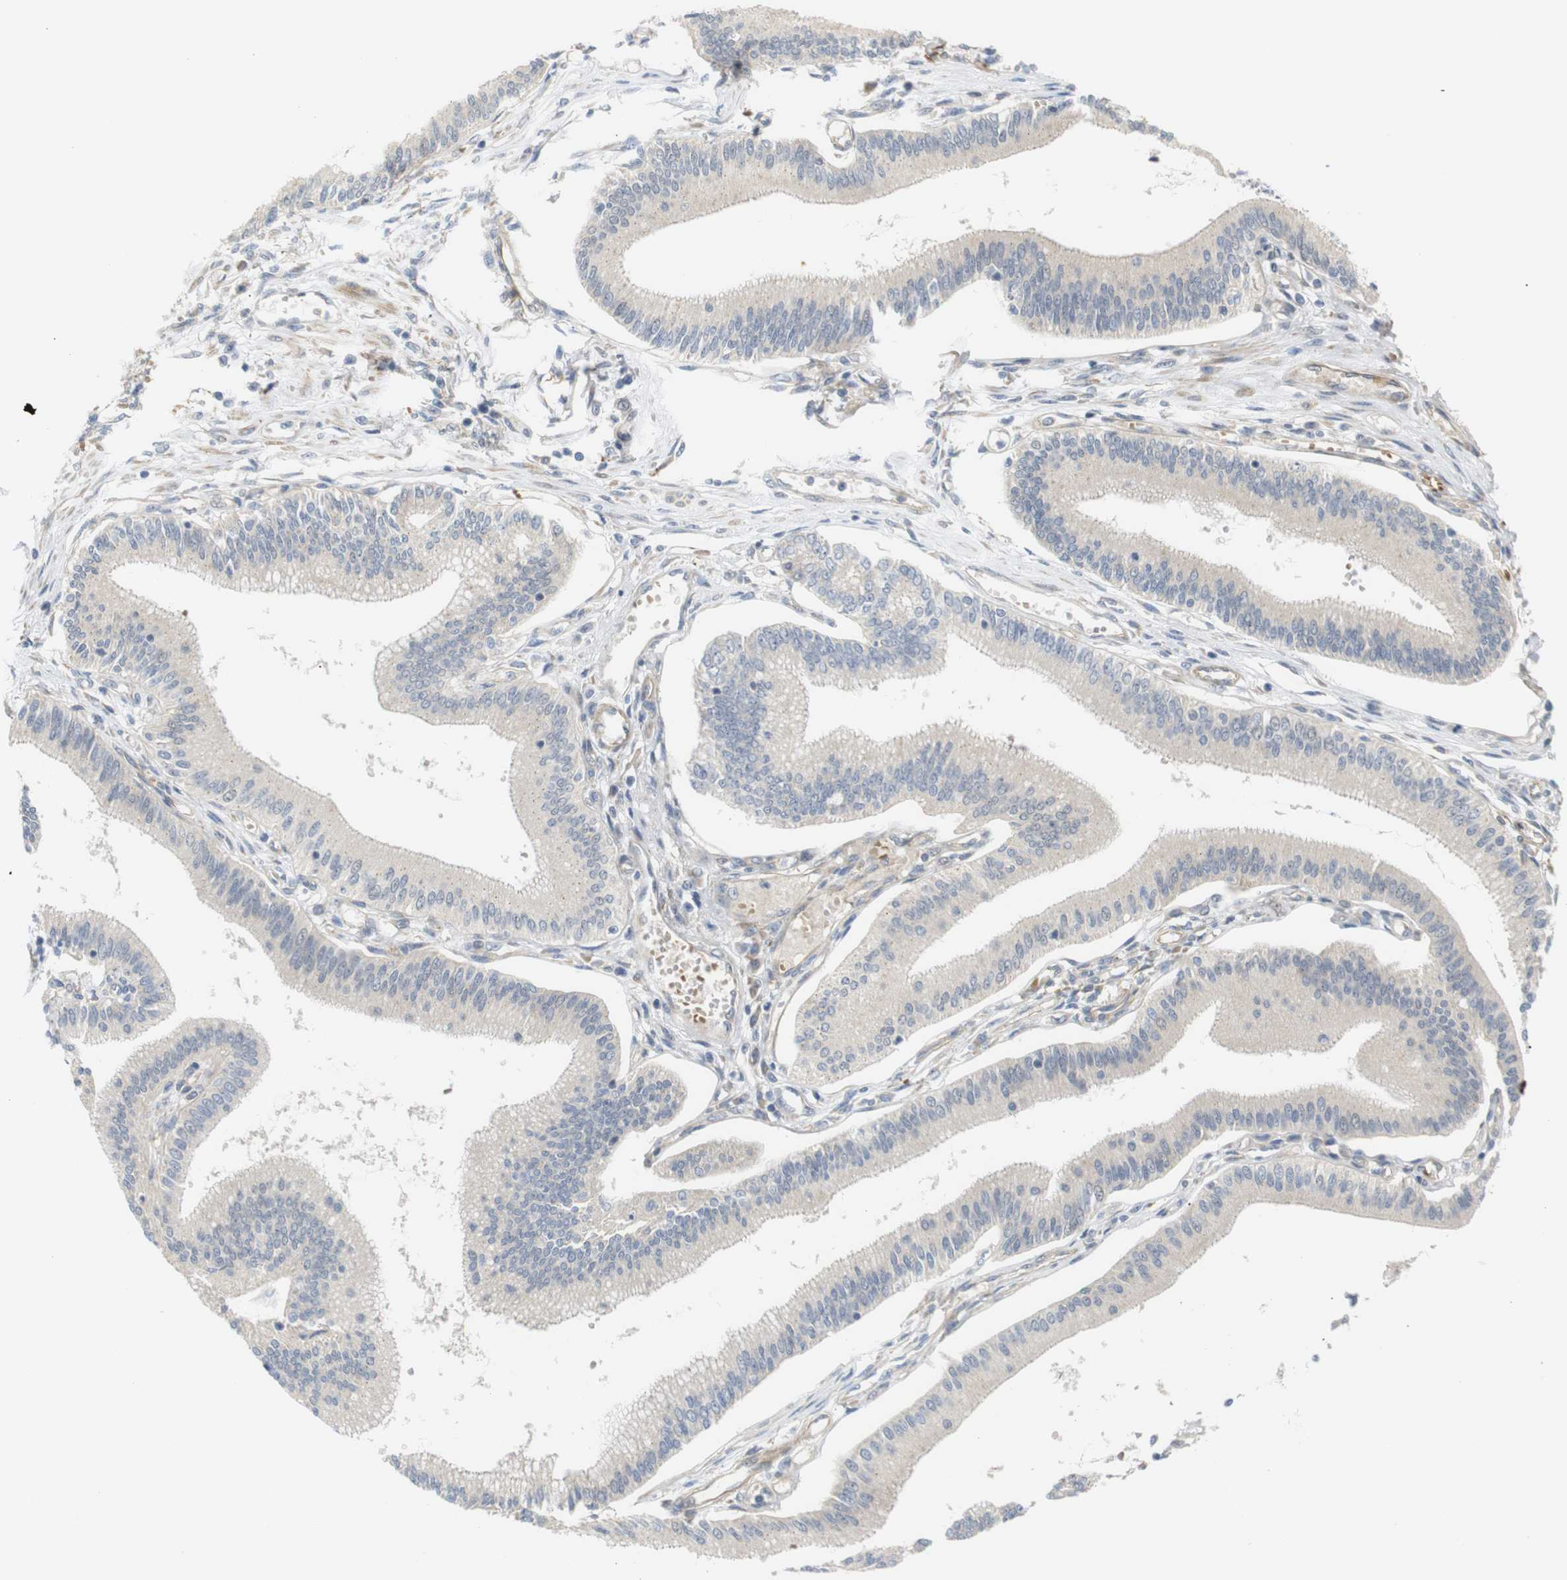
{"staining": {"intensity": "negative", "quantity": "none", "location": "none"}, "tissue": "pancreatic cancer", "cell_type": "Tumor cells", "image_type": "cancer", "snomed": [{"axis": "morphology", "description": "Adenocarcinoma, NOS"}, {"axis": "topography", "description": "Pancreas"}], "caption": "Protein analysis of adenocarcinoma (pancreatic) displays no significant positivity in tumor cells.", "gene": "RPTOR", "patient": {"sex": "male", "age": 56}}